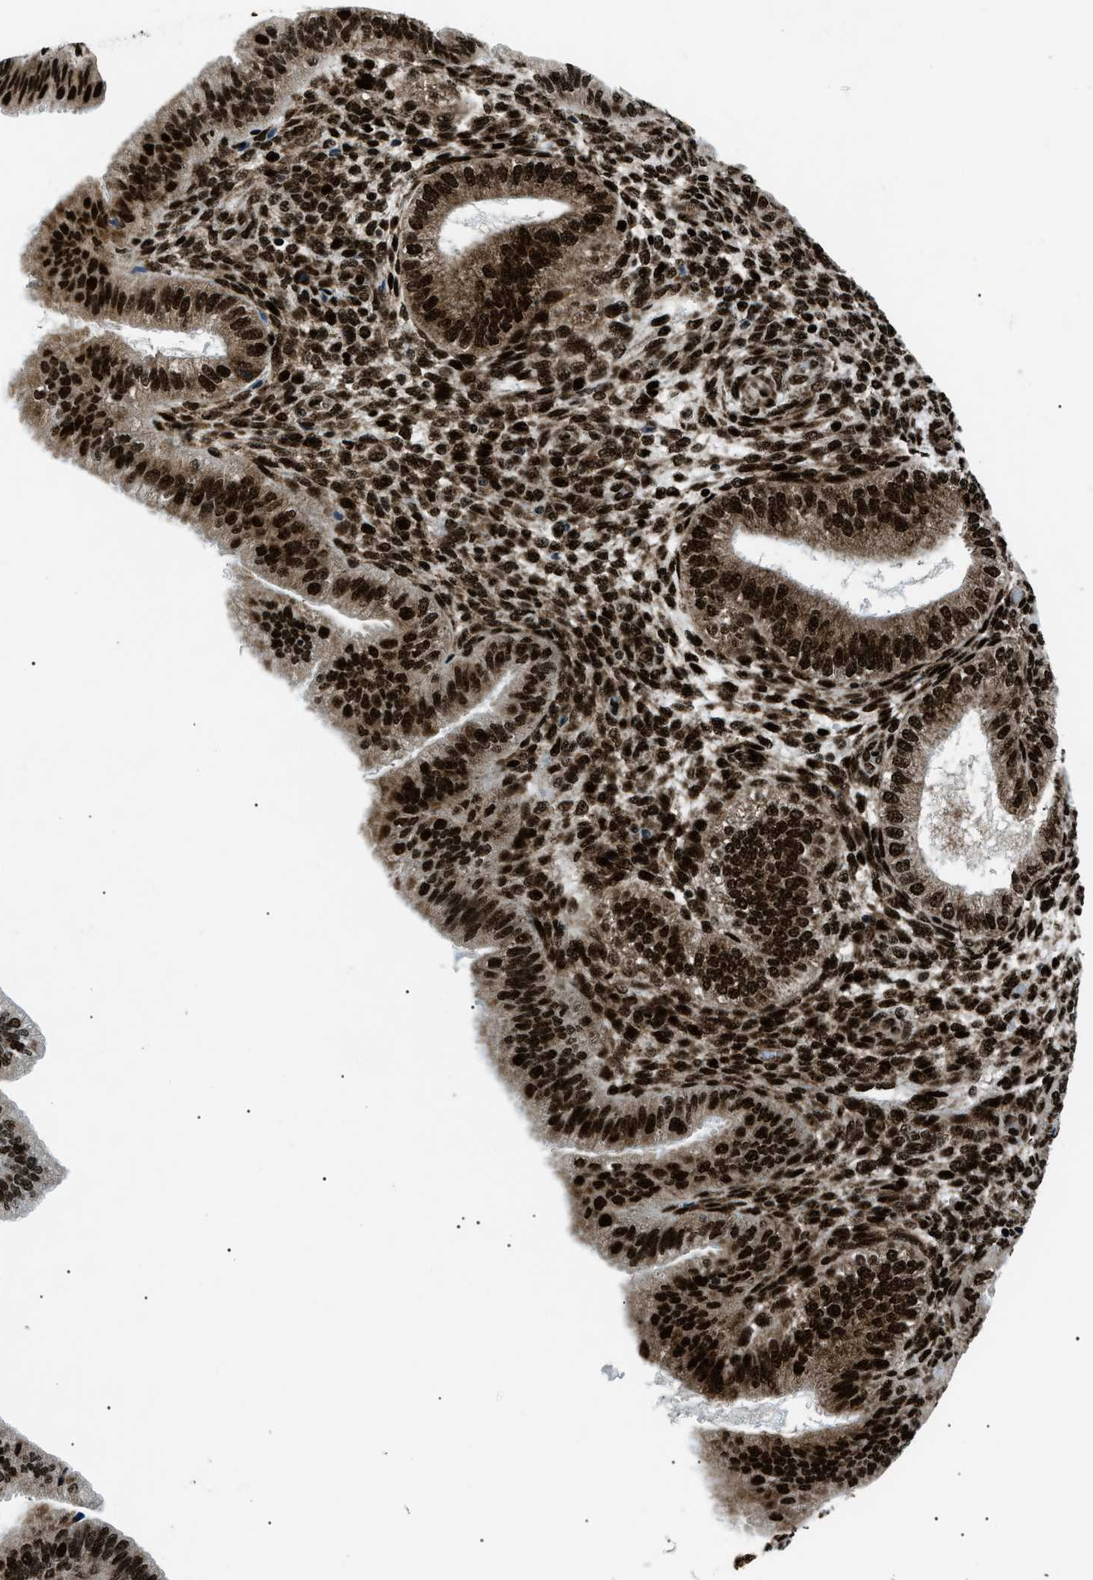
{"staining": {"intensity": "strong", "quantity": "25%-75%", "location": "nuclear"}, "tissue": "endometrium", "cell_type": "Cells in endometrial stroma", "image_type": "normal", "snomed": [{"axis": "morphology", "description": "Normal tissue, NOS"}, {"axis": "topography", "description": "Endometrium"}], "caption": "Cells in endometrial stroma demonstrate high levels of strong nuclear staining in about 25%-75% of cells in normal endometrium. (Brightfield microscopy of DAB IHC at high magnification).", "gene": "HNRNPK", "patient": {"sex": "female", "age": 39}}